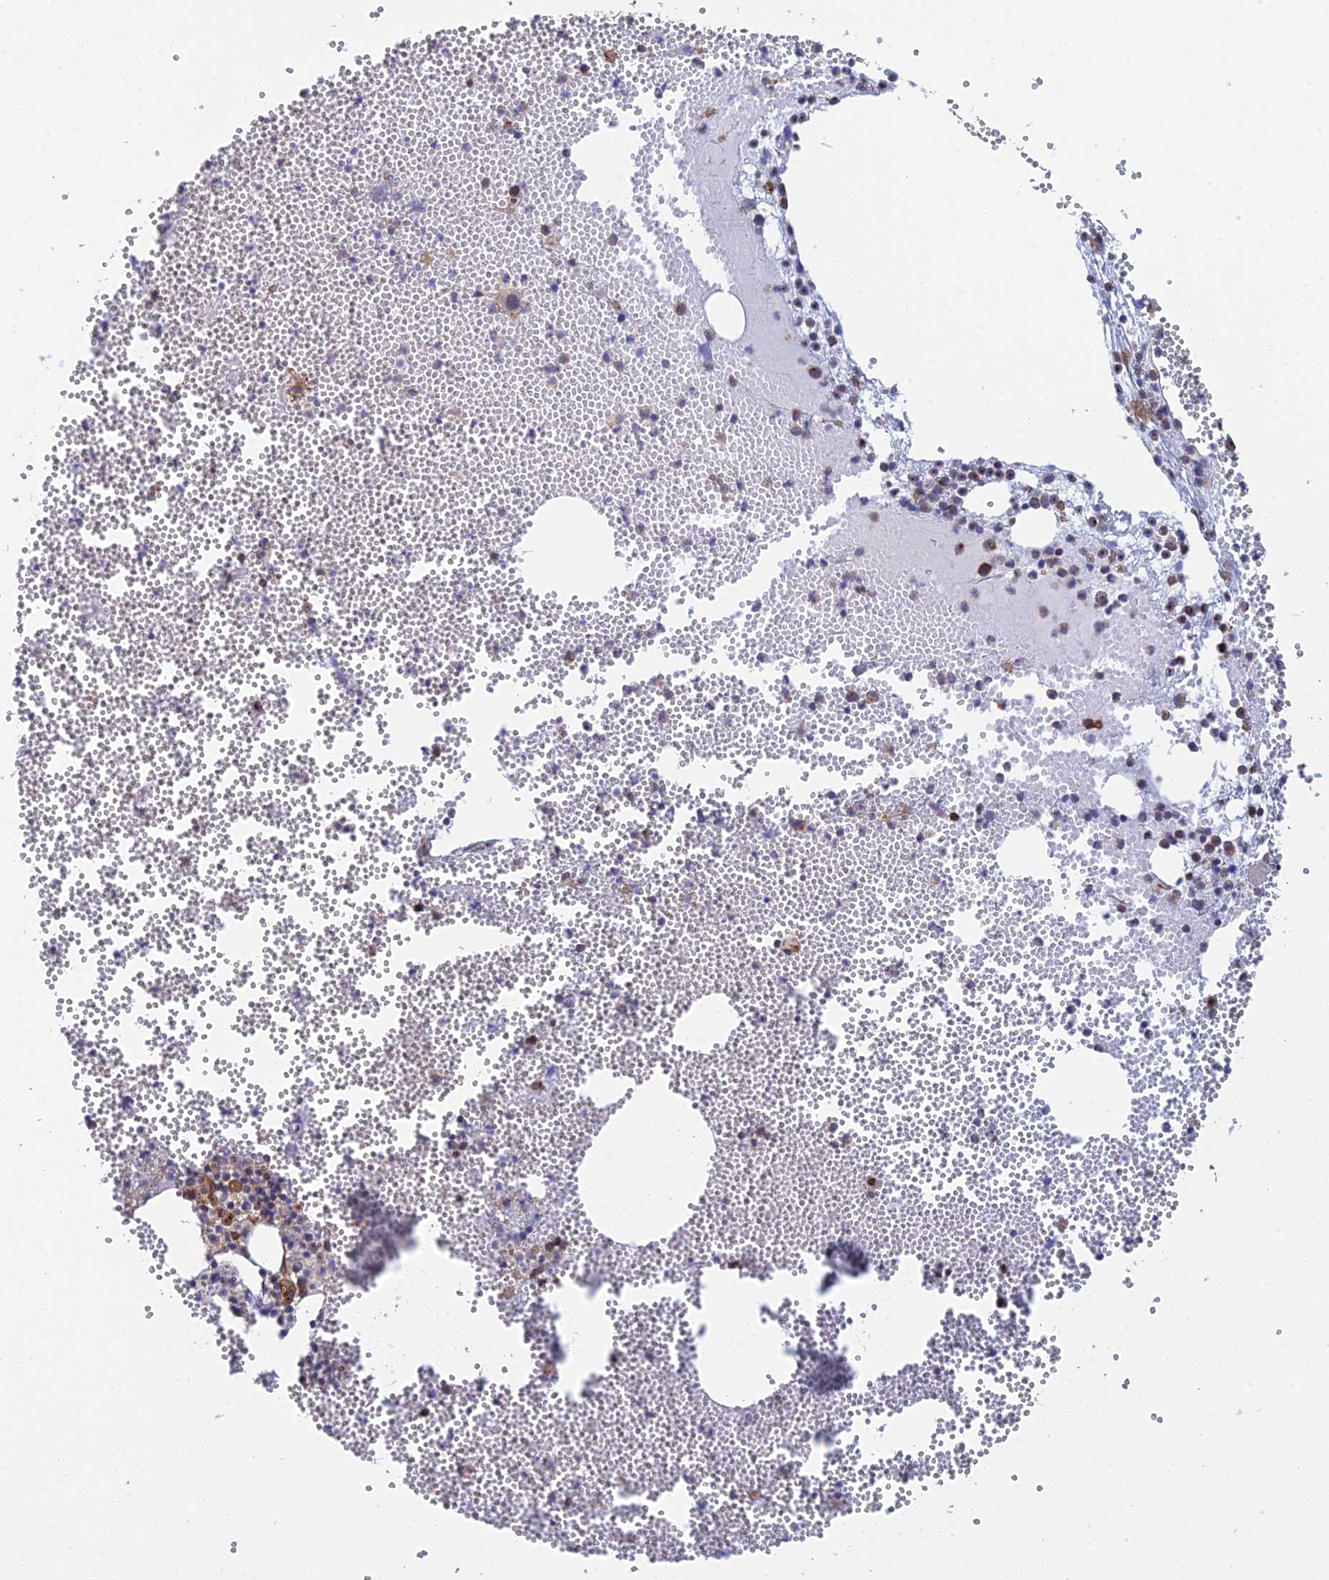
{"staining": {"intensity": "strong", "quantity": "25%-75%", "location": "cytoplasmic/membranous"}, "tissue": "bone marrow", "cell_type": "Hematopoietic cells", "image_type": "normal", "snomed": [{"axis": "morphology", "description": "Normal tissue, NOS"}, {"axis": "topography", "description": "Bone marrow"}], "caption": "Immunohistochemical staining of normal human bone marrow exhibits high levels of strong cytoplasmic/membranous staining in about 25%-75% of hematopoietic cells.", "gene": "WBP11", "patient": {"sex": "female", "age": 77}}